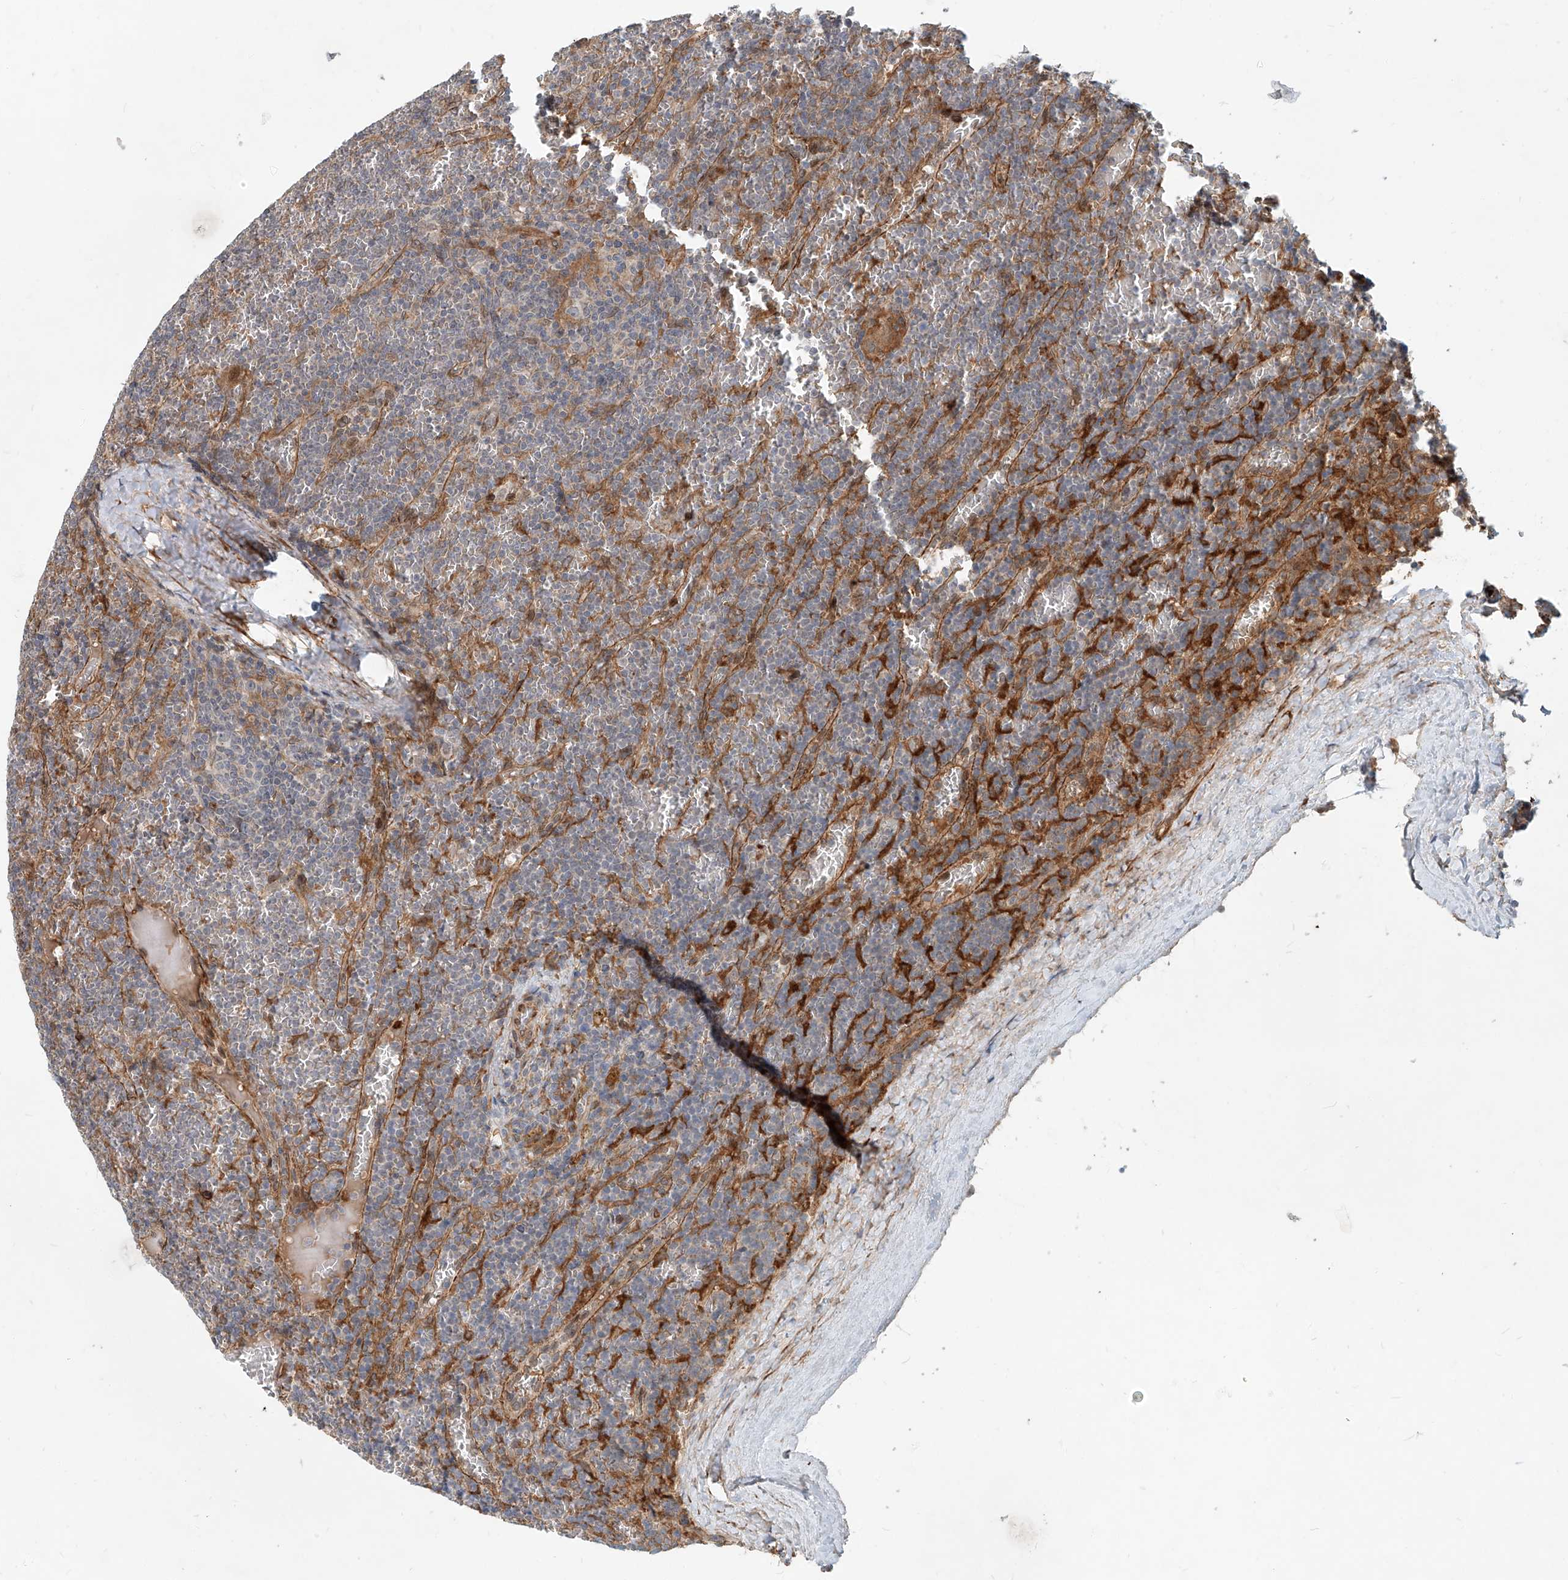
{"staining": {"intensity": "negative", "quantity": "none", "location": "none"}, "tissue": "lymphoma", "cell_type": "Tumor cells", "image_type": "cancer", "snomed": [{"axis": "morphology", "description": "Malignant lymphoma, non-Hodgkin's type, Low grade"}, {"axis": "topography", "description": "Spleen"}], "caption": "DAB (3,3'-diaminobenzidine) immunohistochemical staining of lymphoma shows no significant expression in tumor cells.", "gene": "SASH1", "patient": {"sex": "female", "age": 19}}